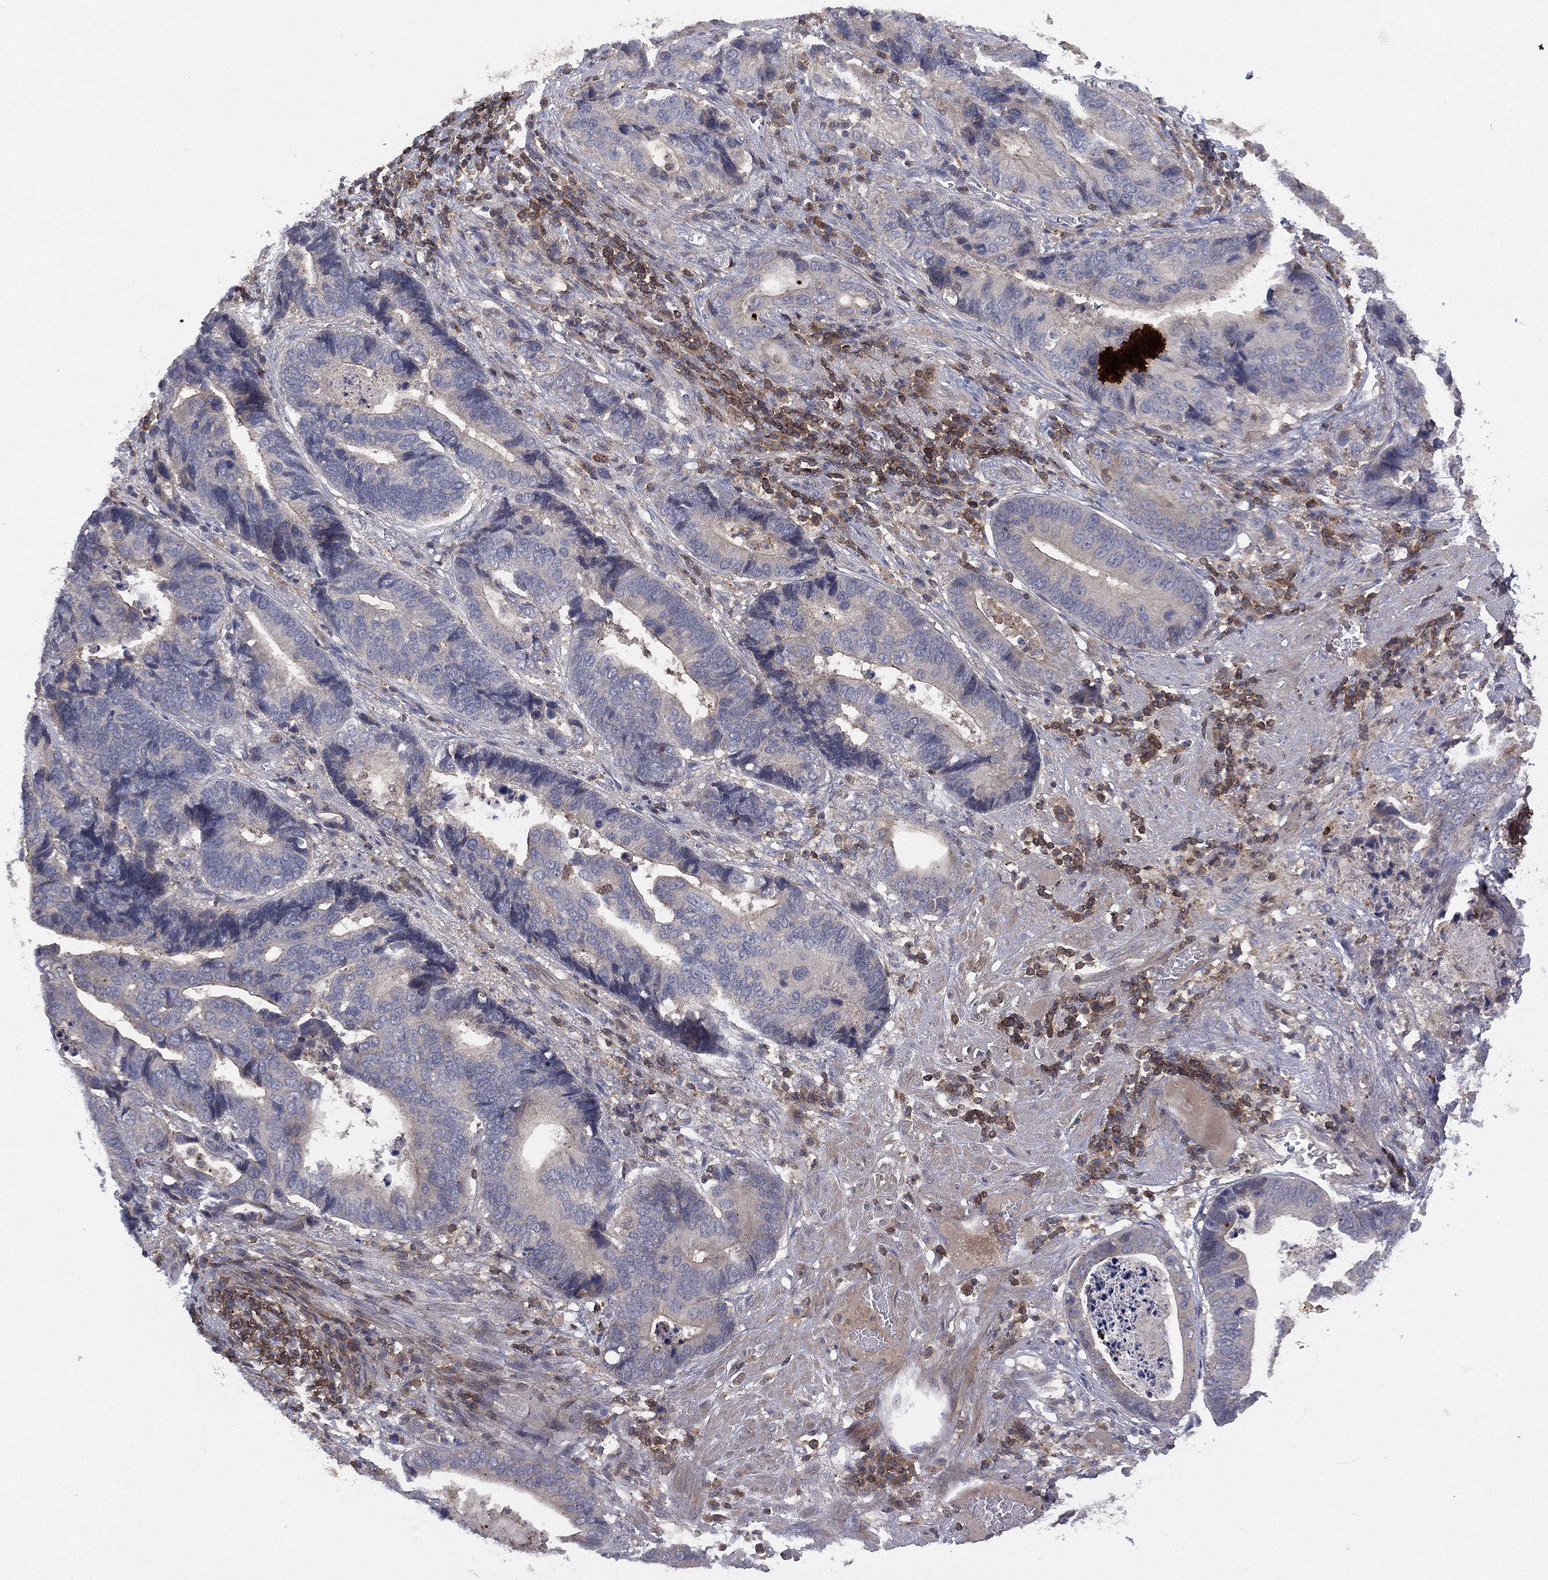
{"staining": {"intensity": "negative", "quantity": "none", "location": "none"}, "tissue": "stomach cancer", "cell_type": "Tumor cells", "image_type": "cancer", "snomed": [{"axis": "morphology", "description": "Adenocarcinoma, NOS"}, {"axis": "topography", "description": "Stomach"}], "caption": "This is a image of immunohistochemistry (IHC) staining of stomach cancer (adenocarcinoma), which shows no expression in tumor cells.", "gene": "DOCK8", "patient": {"sex": "male", "age": 84}}